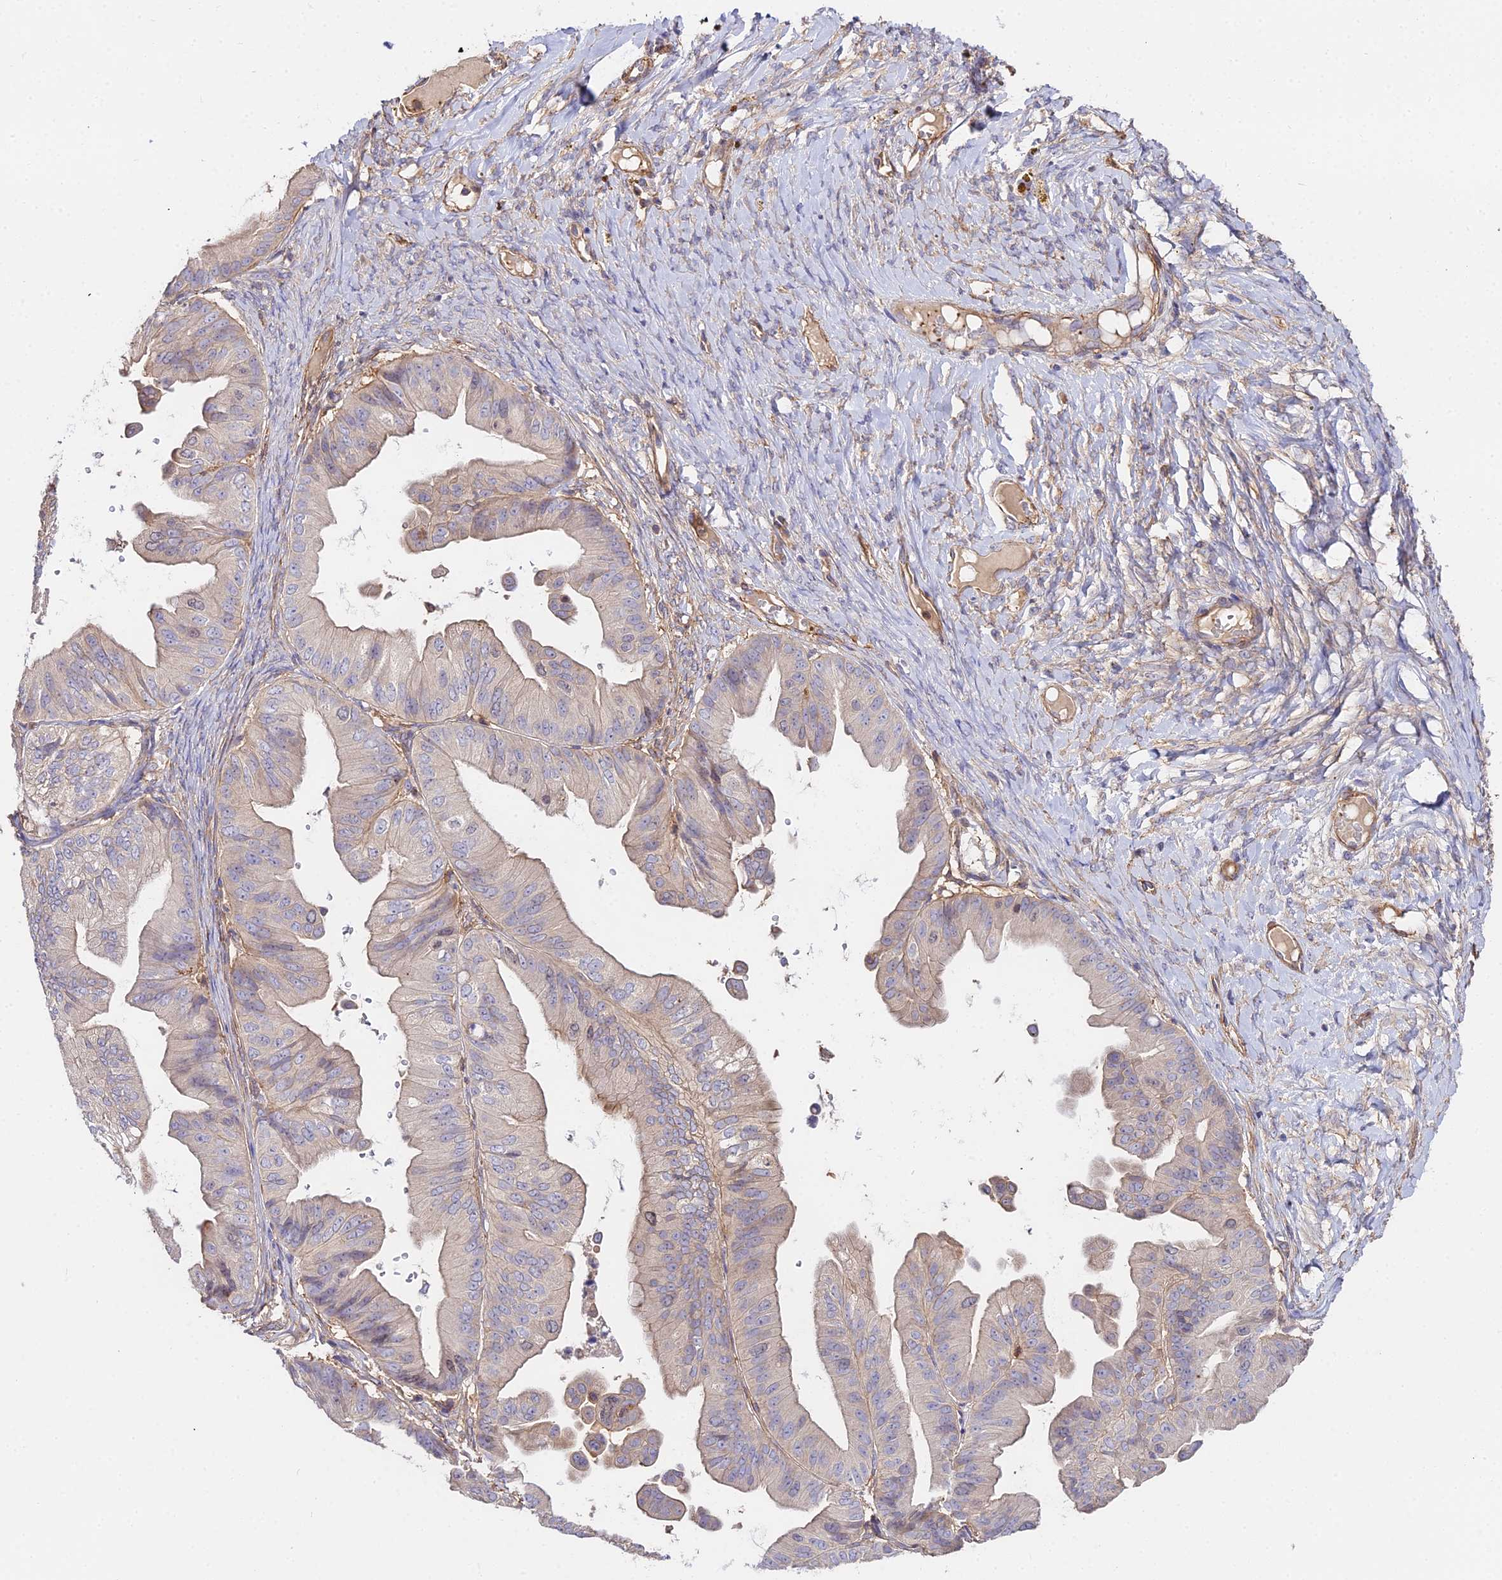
{"staining": {"intensity": "negative", "quantity": "none", "location": "none"}, "tissue": "ovarian cancer", "cell_type": "Tumor cells", "image_type": "cancer", "snomed": [{"axis": "morphology", "description": "Cystadenocarcinoma, mucinous, NOS"}, {"axis": "topography", "description": "Ovary"}], "caption": "This is a histopathology image of immunohistochemistry (IHC) staining of ovarian mucinous cystadenocarcinoma, which shows no positivity in tumor cells.", "gene": "GLYAT", "patient": {"sex": "female", "age": 61}}